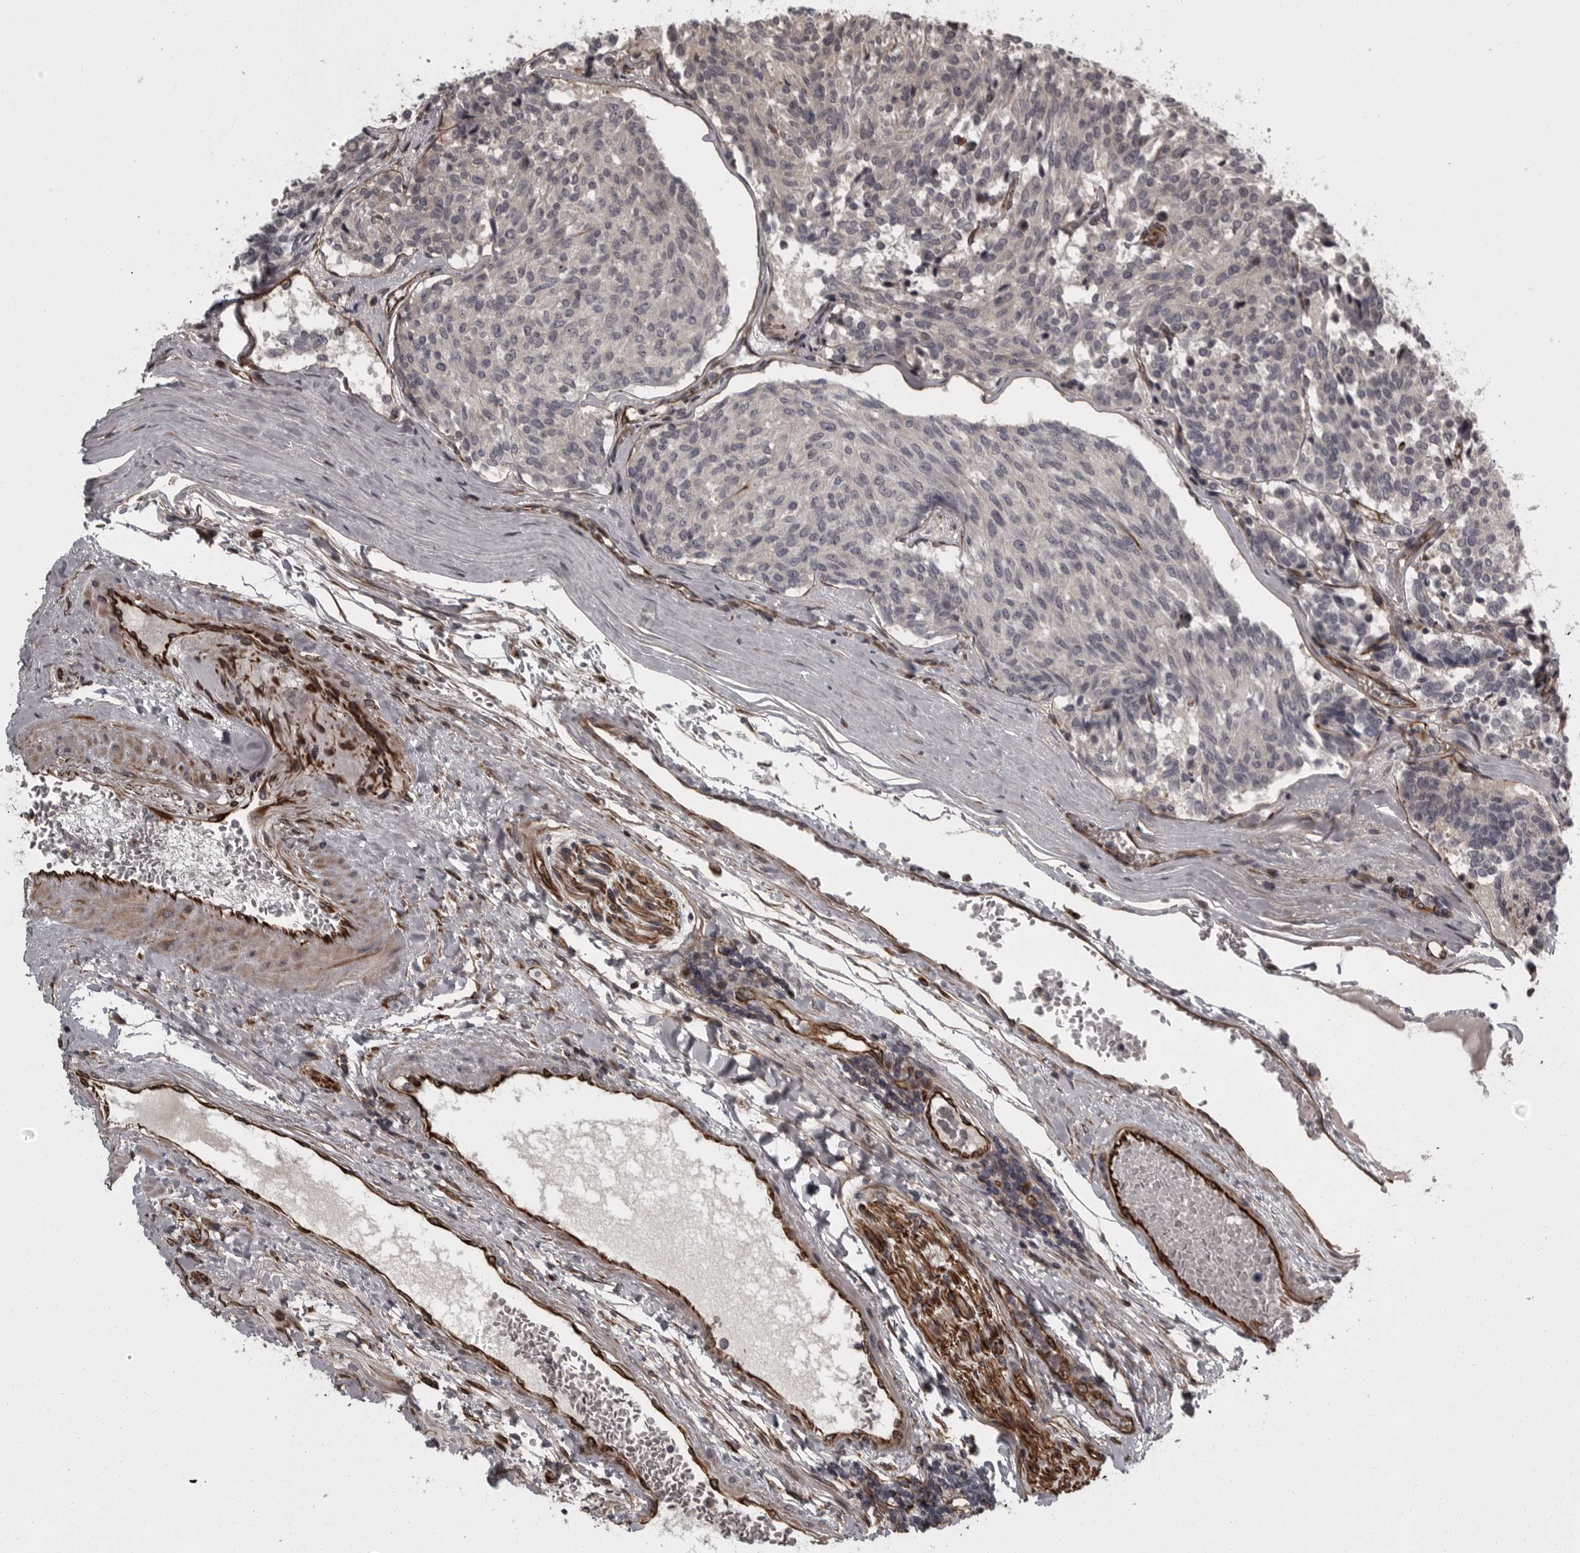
{"staining": {"intensity": "negative", "quantity": "none", "location": "none"}, "tissue": "carcinoid", "cell_type": "Tumor cells", "image_type": "cancer", "snomed": [{"axis": "morphology", "description": "Carcinoid, malignant, NOS"}, {"axis": "topography", "description": "Pancreas"}], "caption": "Carcinoid was stained to show a protein in brown. There is no significant positivity in tumor cells.", "gene": "FAAP100", "patient": {"sex": "female", "age": 54}}